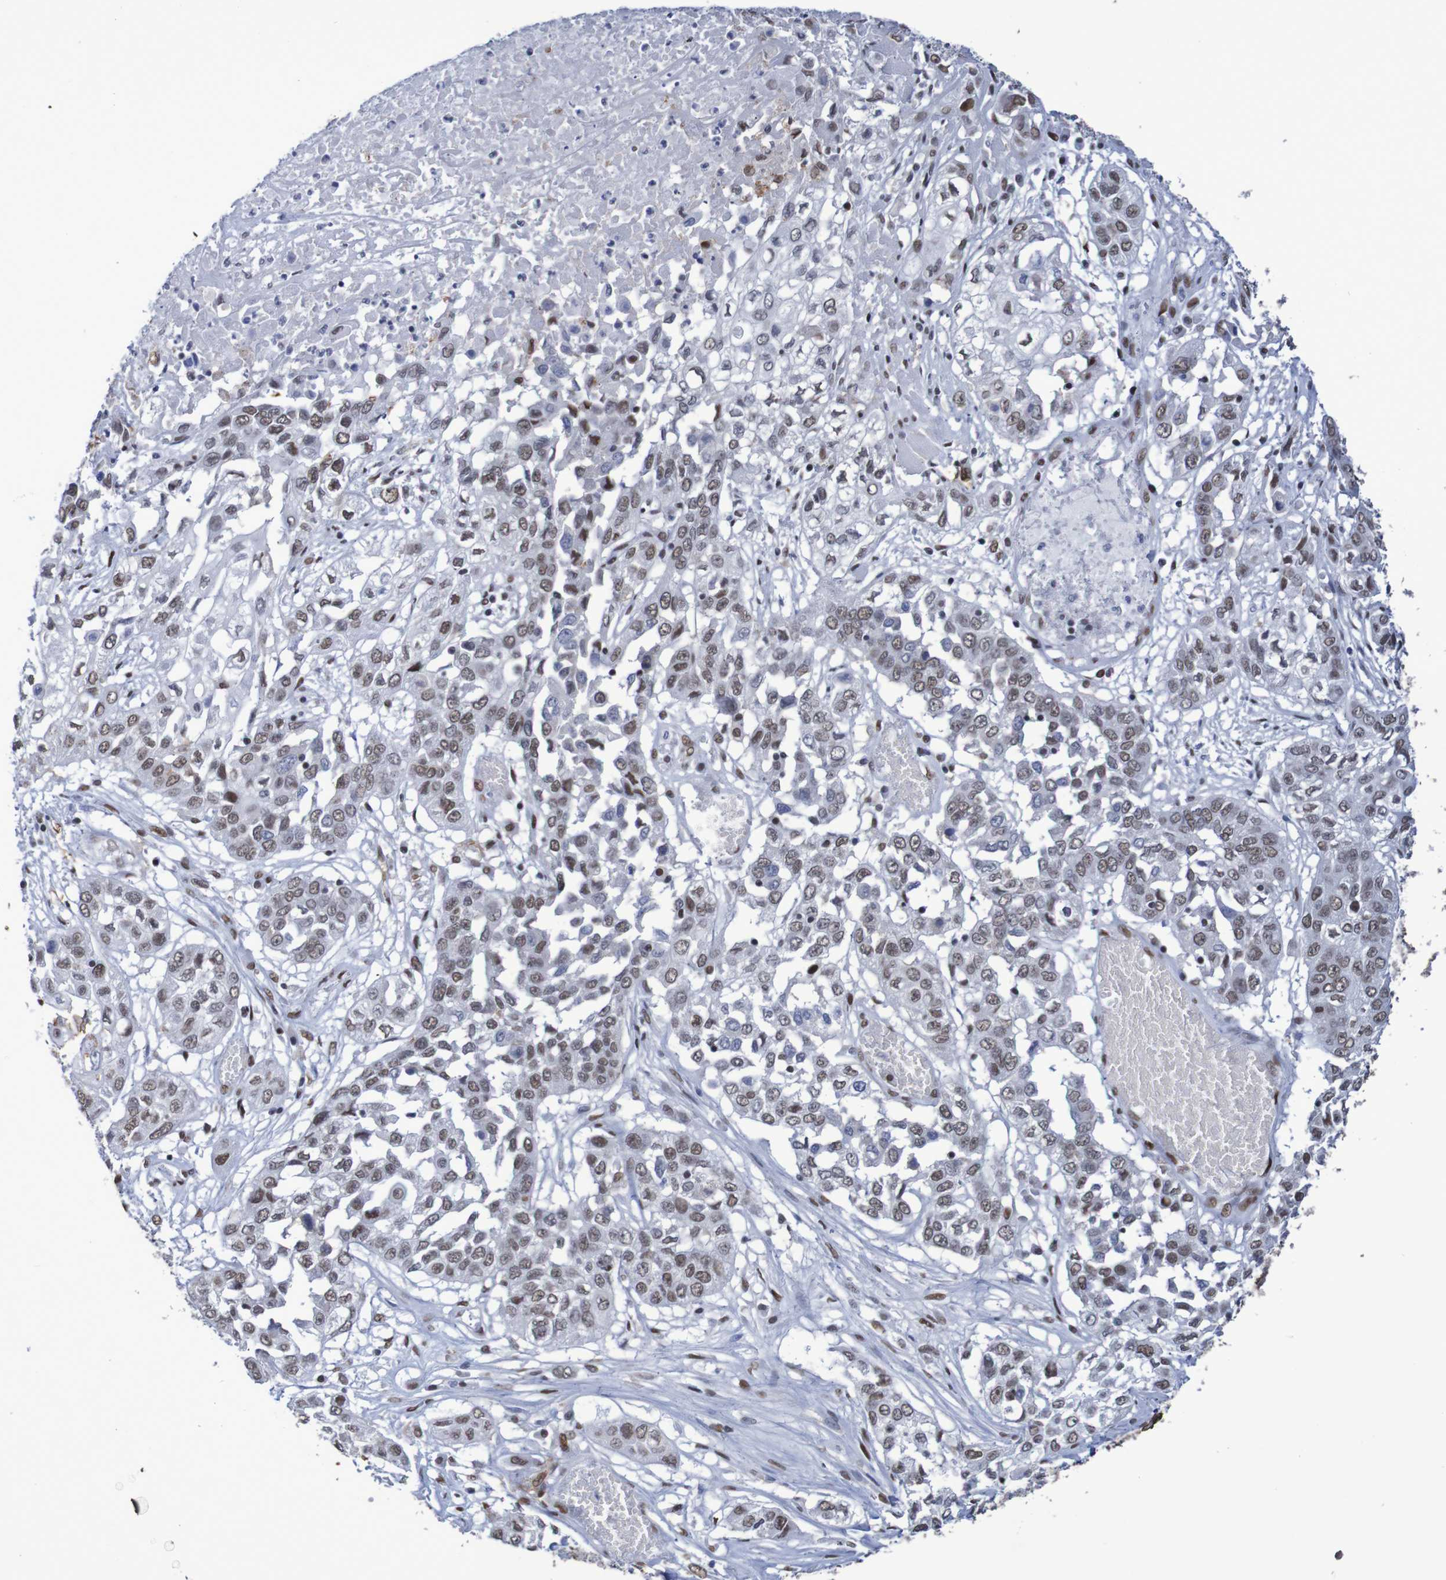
{"staining": {"intensity": "moderate", "quantity": ">75%", "location": "nuclear"}, "tissue": "lung cancer", "cell_type": "Tumor cells", "image_type": "cancer", "snomed": [{"axis": "morphology", "description": "Squamous cell carcinoma, NOS"}, {"axis": "topography", "description": "Lung"}], "caption": "Lung cancer stained for a protein shows moderate nuclear positivity in tumor cells.", "gene": "MRTFB", "patient": {"sex": "male", "age": 71}}